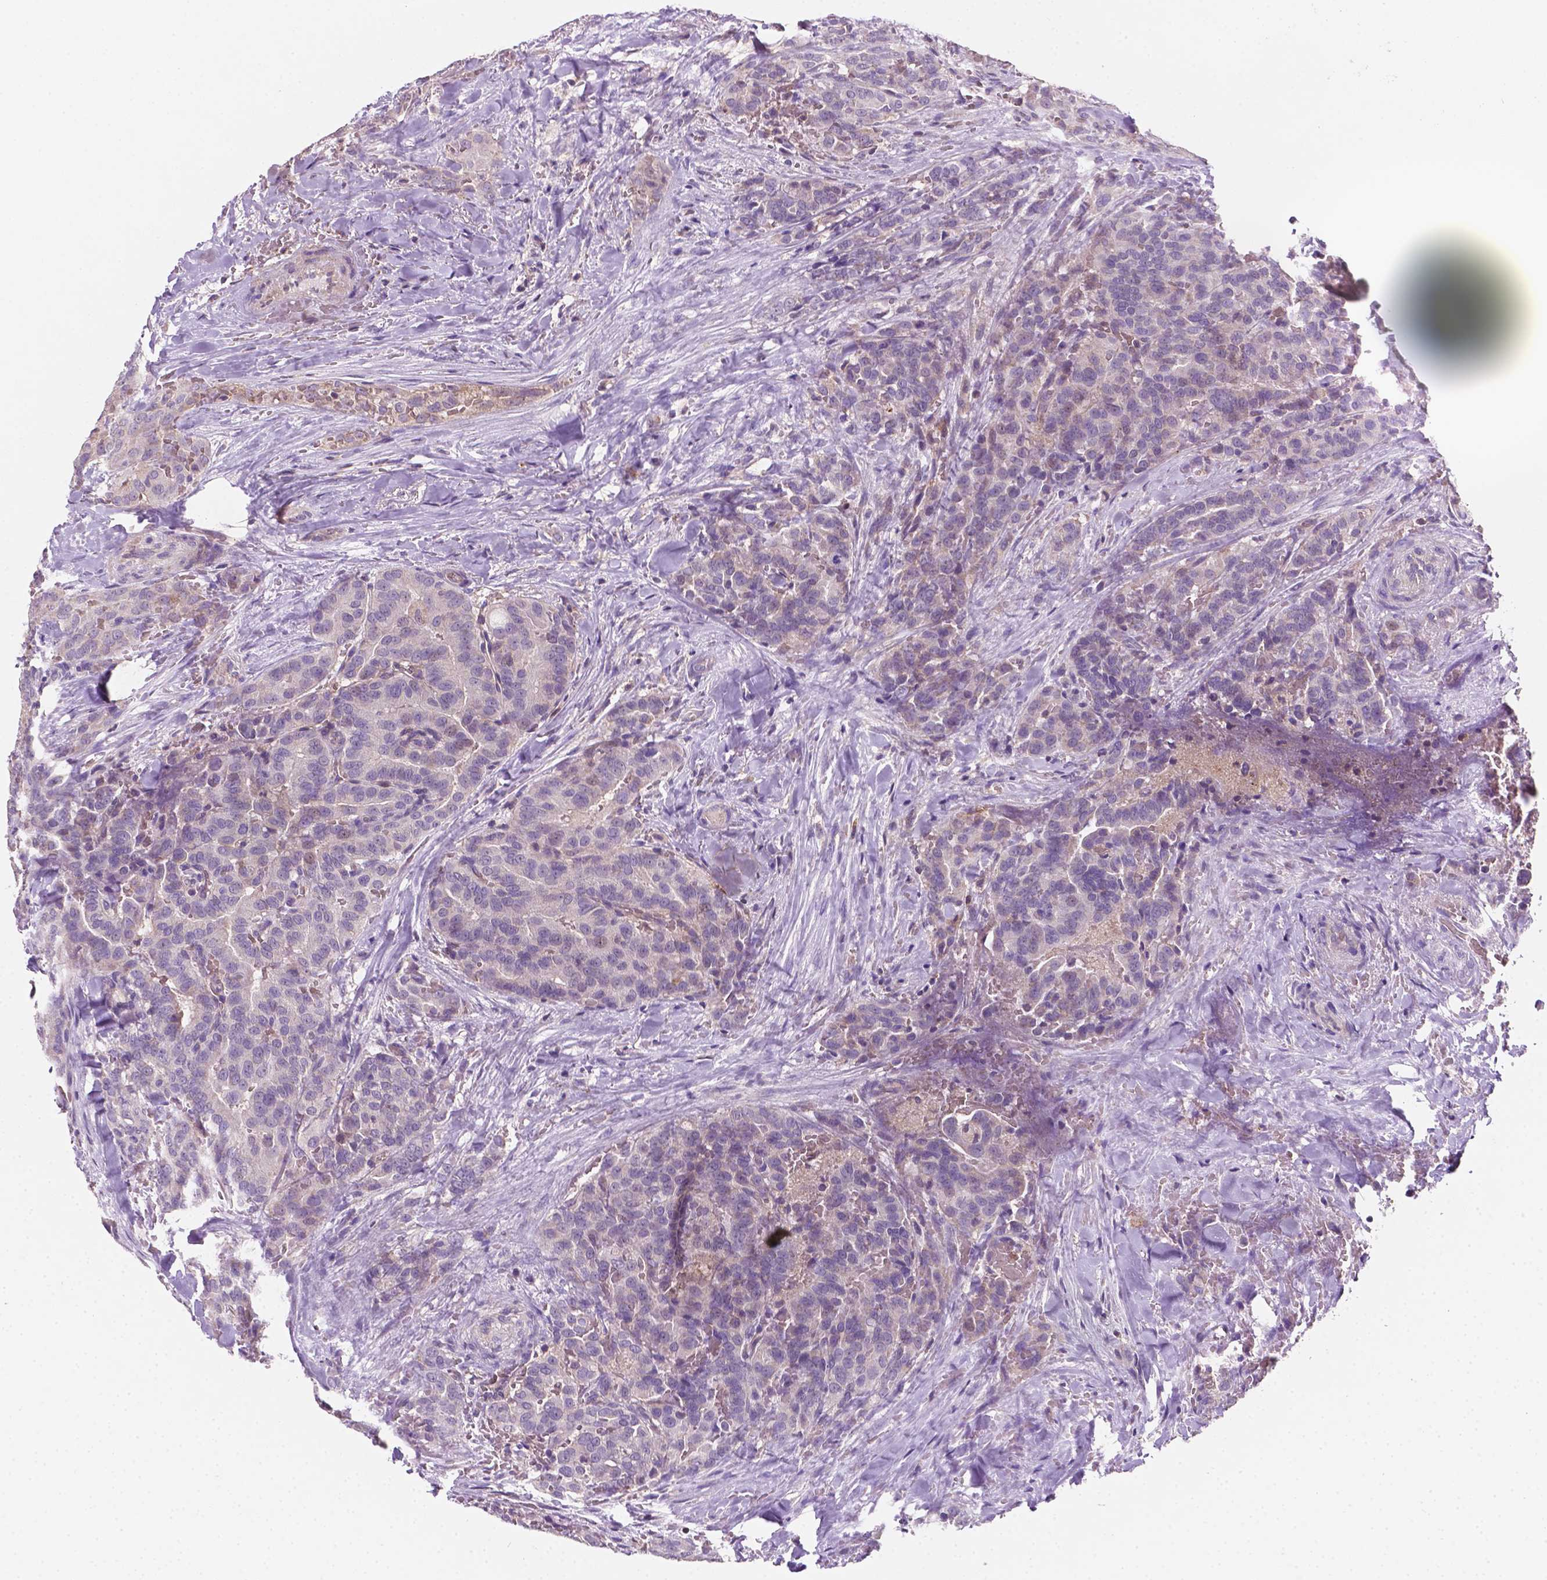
{"staining": {"intensity": "negative", "quantity": "none", "location": "none"}, "tissue": "thyroid cancer", "cell_type": "Tumor cells", "image_type": "cancer", "snomed": [{"axis": "morphology", "description": "Papillary adenocarcinoma, NOS"}, {"axis": "topography", "description": "Thyroid gland"}], "caption": "An immunohistochemistry (IHC) image of papillary adenocarcinoma (thyroid) is shown. There is no staining in tumor cells of papillary adenocarcinoma (thyroid).", "gene": "EGFR", "patient": {"sex": "male", "age": 61}}